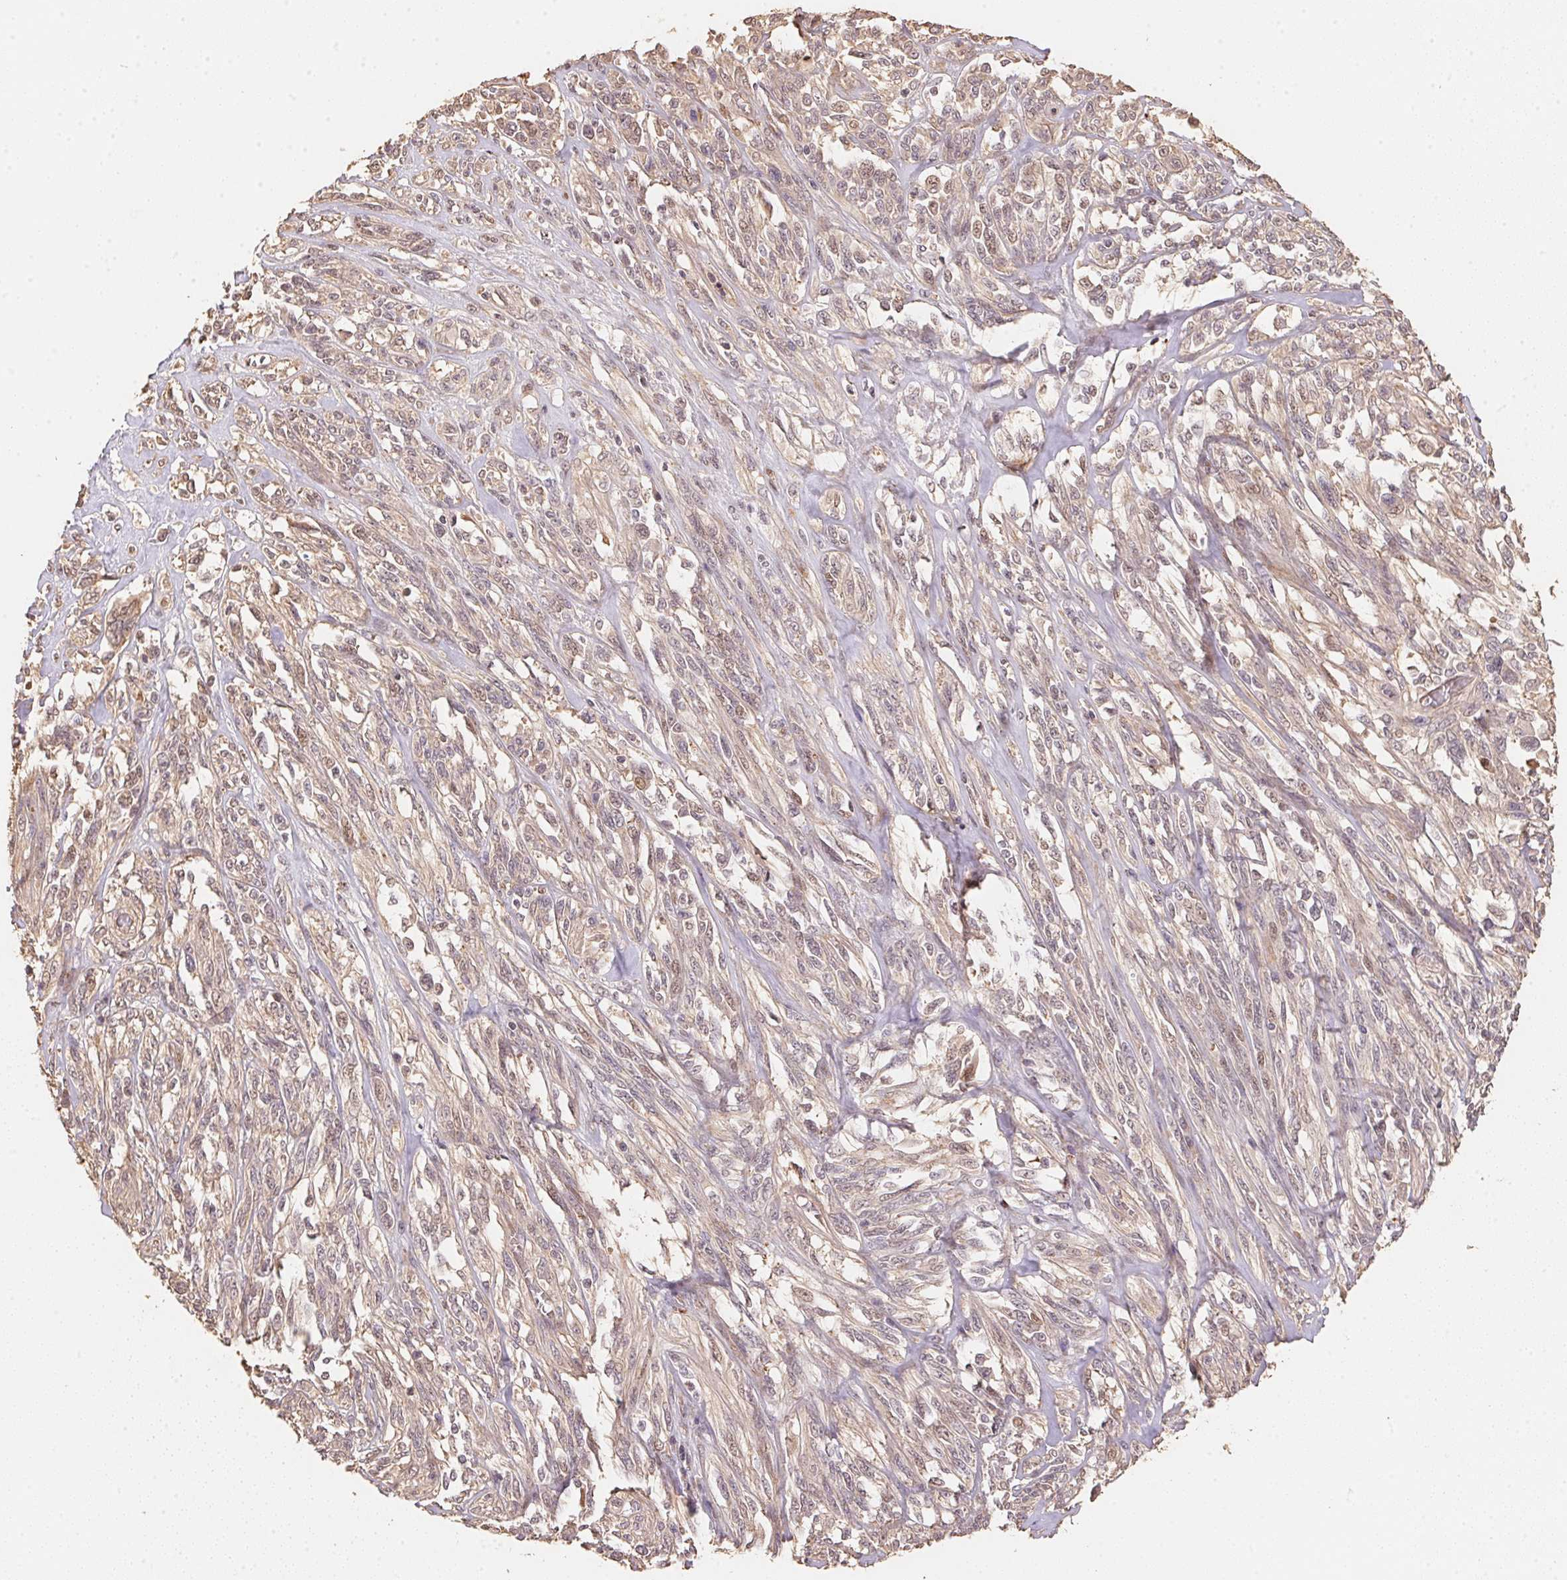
{"staining": {"intensity": "weak", "quantity": "<25%", "location": "cytoplasmic/membranous"}, "tissue": "melanoma", "cell_type": "Tumor cells", "image_type": "cancer", "snomed": [{"axis": "morphology", "description": "Malignant melanoma, NOS"}, {"axis": "topography", "description": "Skin"}], "caption": "Histopathology image shows no protein expression in tumor cells of malignant melanoma tissue. Brightfield microscopy of immunohistochemistry stained with DAB (3,3'-diaminobenzidine) (brown) and hematoxylin (blue), captured at high magnification.", "gene": "TMEM222", "patient": {"sex": "female", "age": 91}}